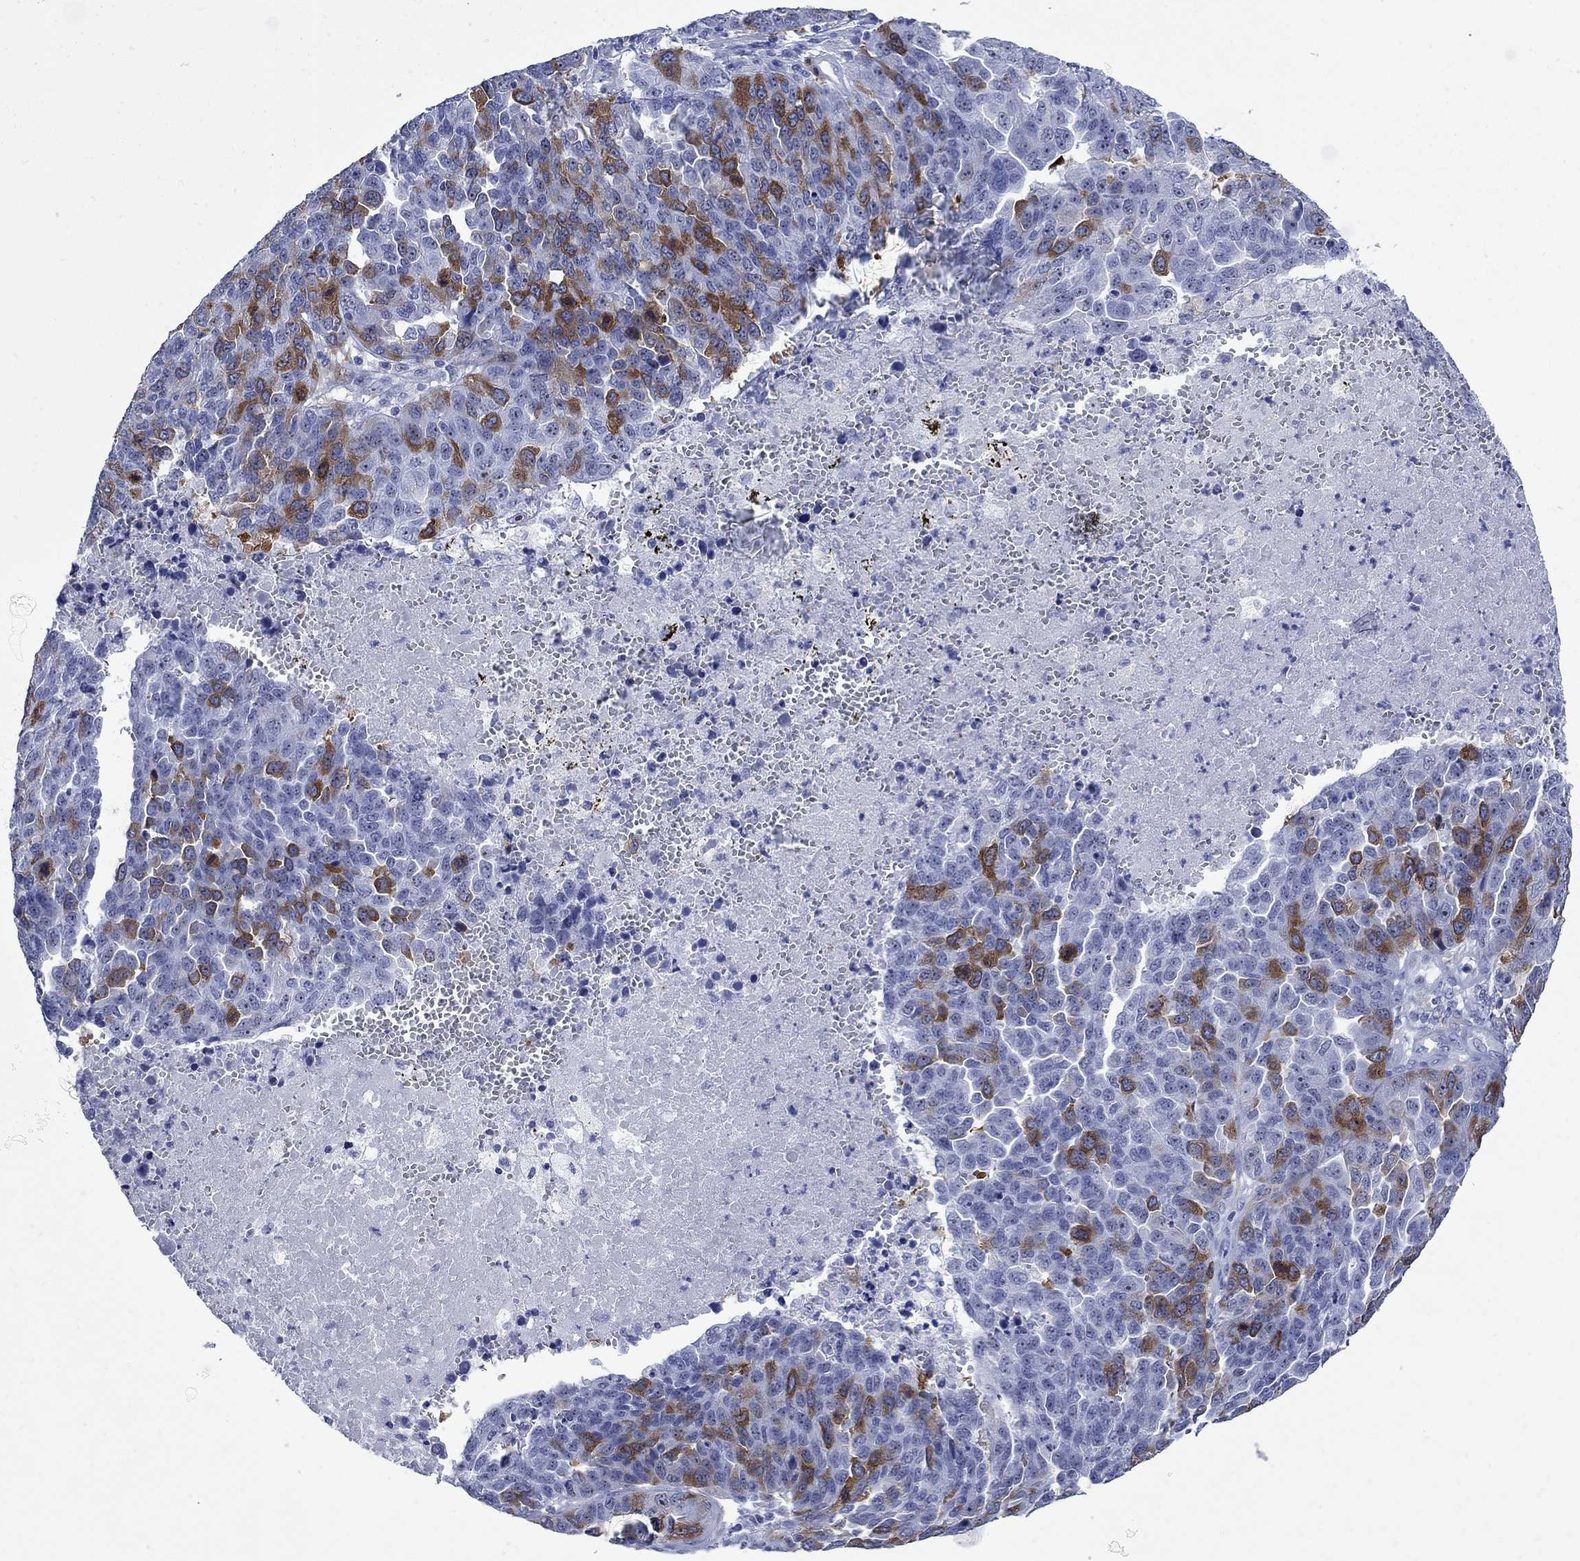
{"staining": {"intensity": "strong", "quantity": "<25%", "location": "cytoplasmic/membranous"}, "tissue": "ovarian cancer", "cell_type": "Tumor cells", "image_type": "cancer", "snomed": [{"axis": "morphology", "description": "Cystadenocarcinoma, serous, NOS"}, {"axis": "topography", "description": "Ovary"}], "caption": "This histopathology image displays immunohistochemistry (IHC) staining of human serous cystadenocarcinoma (ovarian), with medium strong cytoplasmic/membranous staining in about <25% of tumor cells.", "gene": "TACC3", "patient": {"sex": "female", "age": 87}}